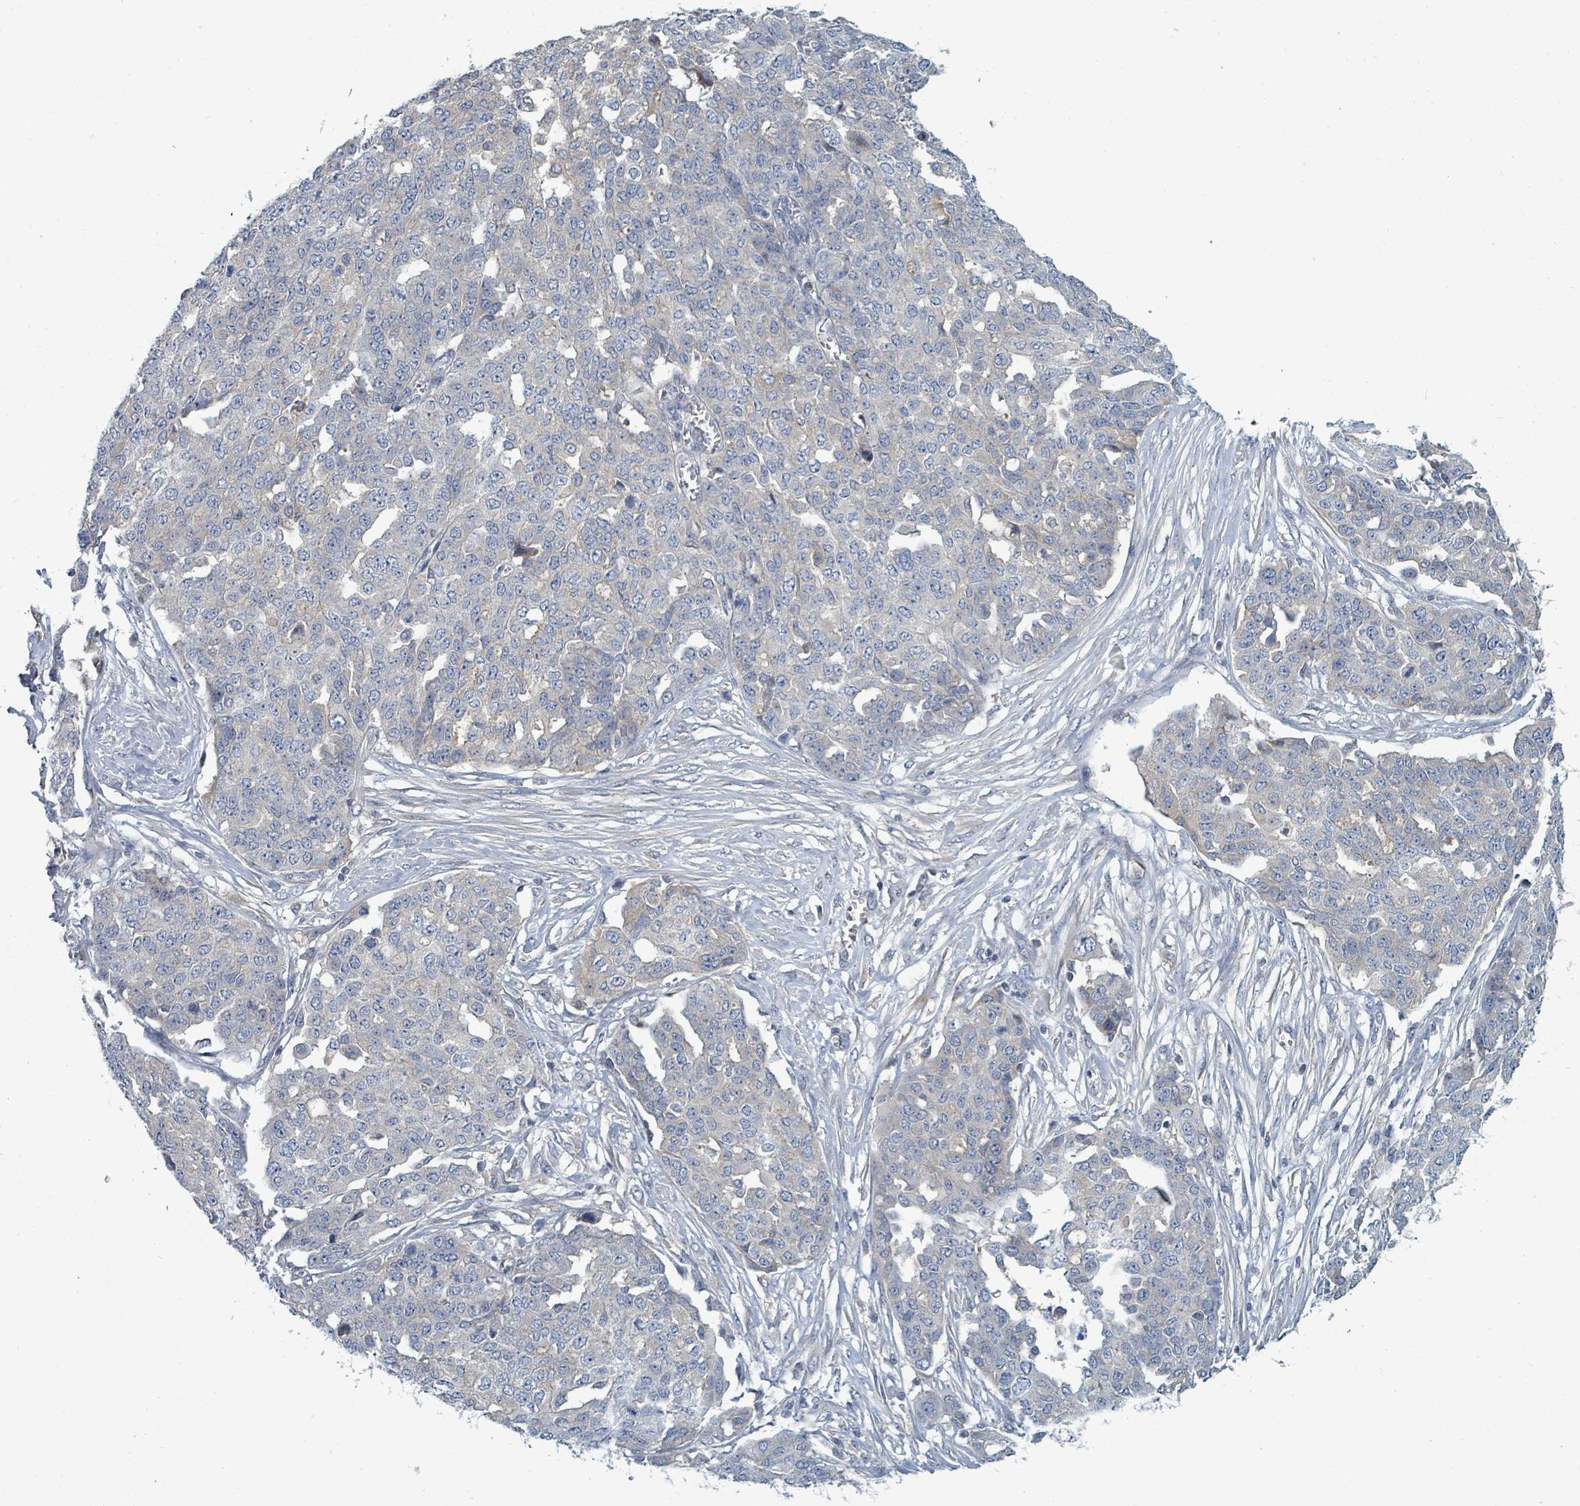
{"staining": {"intensity": "negative", "quantity": "none", "location": "none"}, "tissue": "ovarian cancer", "cell_type": "Tumor cells", "image_type": "cancer", "snomed": [{"axis": "morphology", "description": "Cystadenocarcinoma, serous, NOS"}, {"axis": "topography", "description": "Soft tissue"}, {"axis": "topography", "description": "Ovary"}], "caption": "DAB immunohistochemical staining of serous cystadenocarcinoma (ovarian) displays no significant positivity in tumor cells.", "gene": "SLC25A23", "patient": {"sex": "female", "age": 57}}